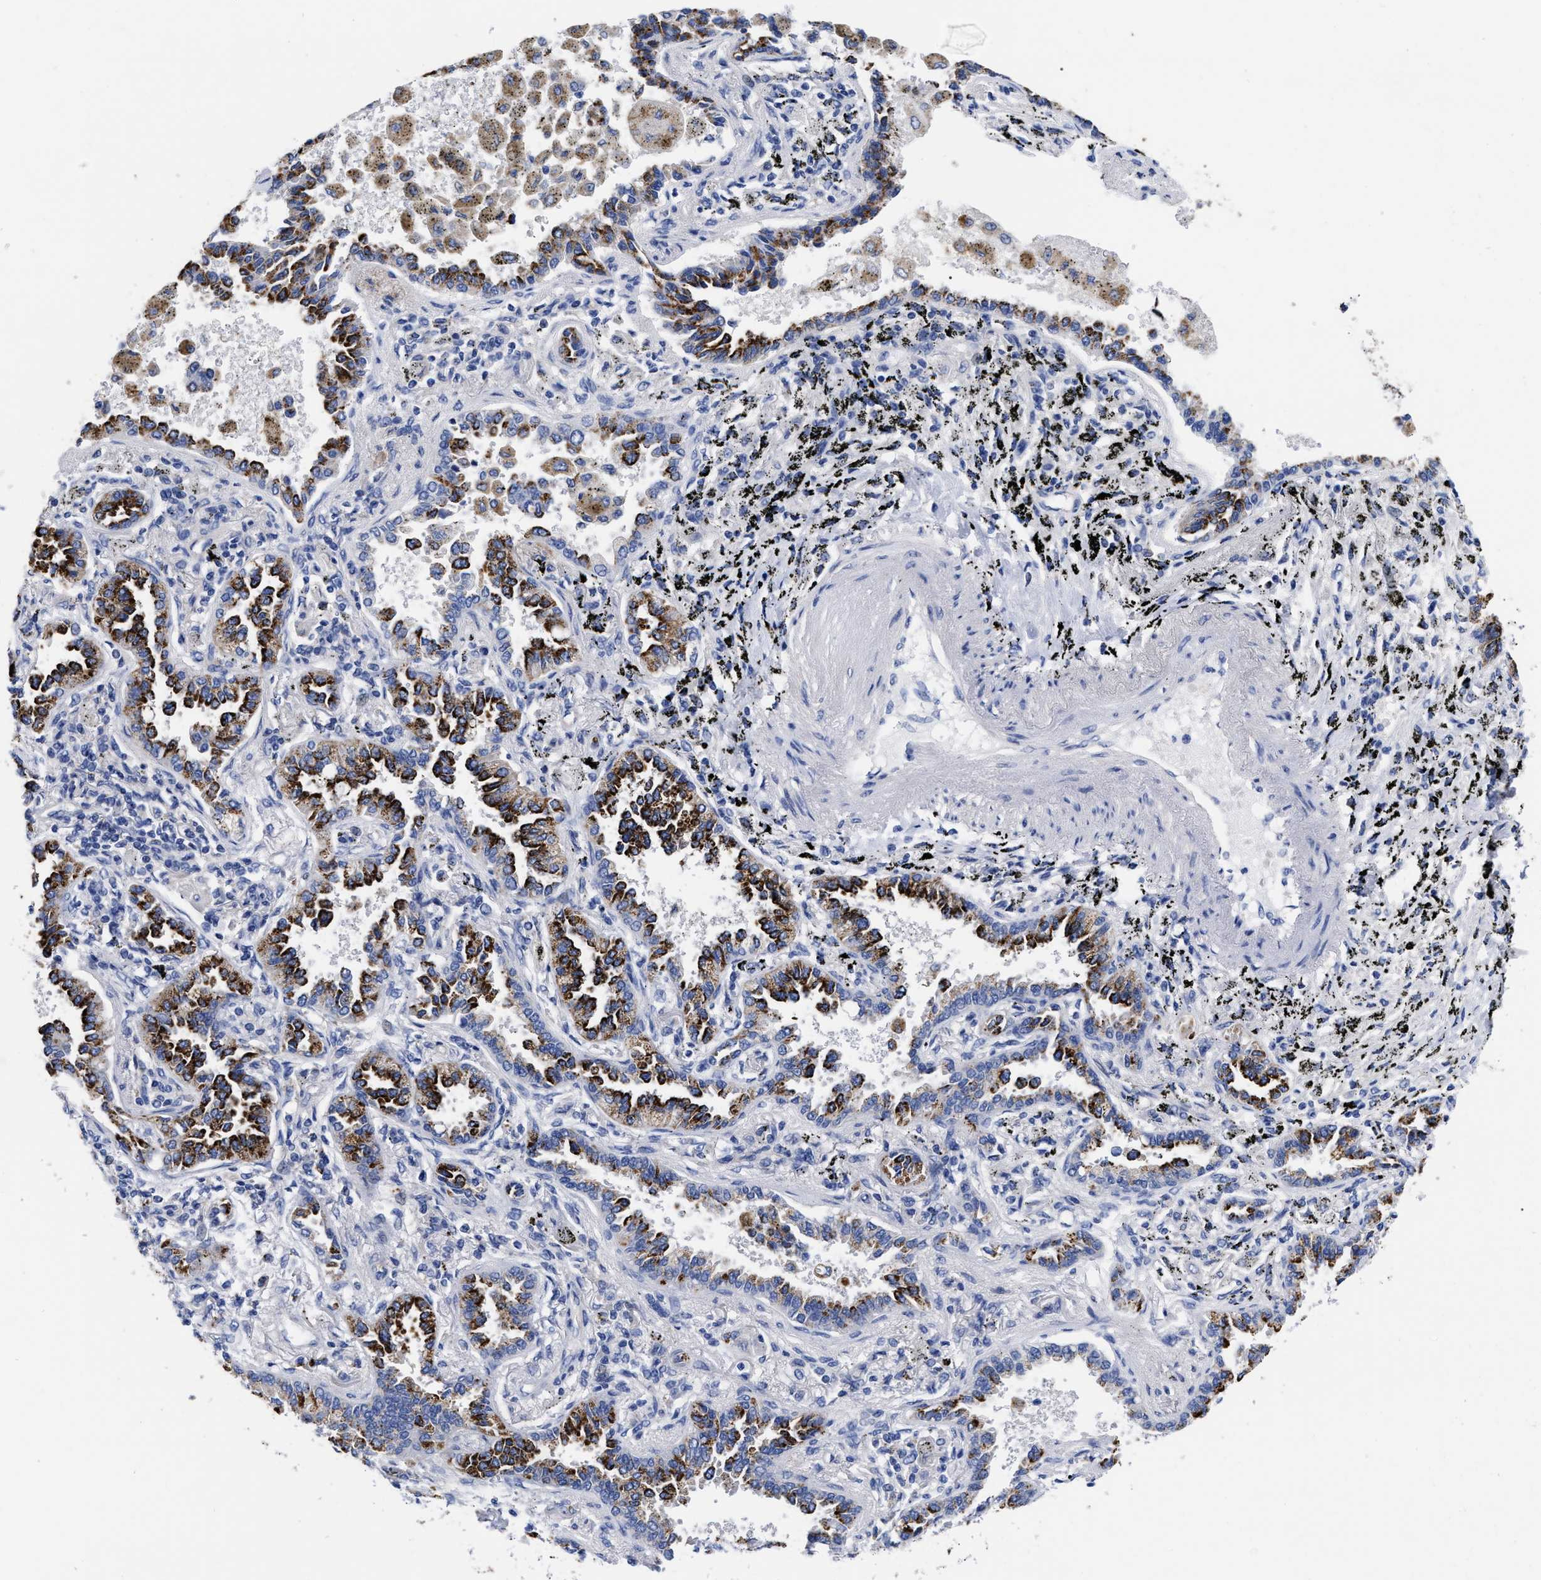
{"staining": {"intensity": "strong", "quantity": ">75%", "location": "cytoplasmic/membranous"}, "tissue": "lung cancer", "cell_type": "Tumor cells", "image_type": "cancer", "snomed": [{"axis": "morphology", "description": "Normal tissue, NOS"}, {"axis": "morphology", "description": "Adenocarcinoma, NOS"}, {"axis": "topography", "description": "Lung"}], "caption": "Adenocarcinoma (lung) stained with immunohistochemistry shows strong cytoplasmic/membranous staining in approximately >75% of tumor cells. The protein of interest is stained brown, and the nuclei are stained in blue (DAB (3,3'-diaminobenzidine) IHC with brightfield microscopy, high magnification).", "gene": "IRAG2", "patient": {"sex": "male", "age": 59}}